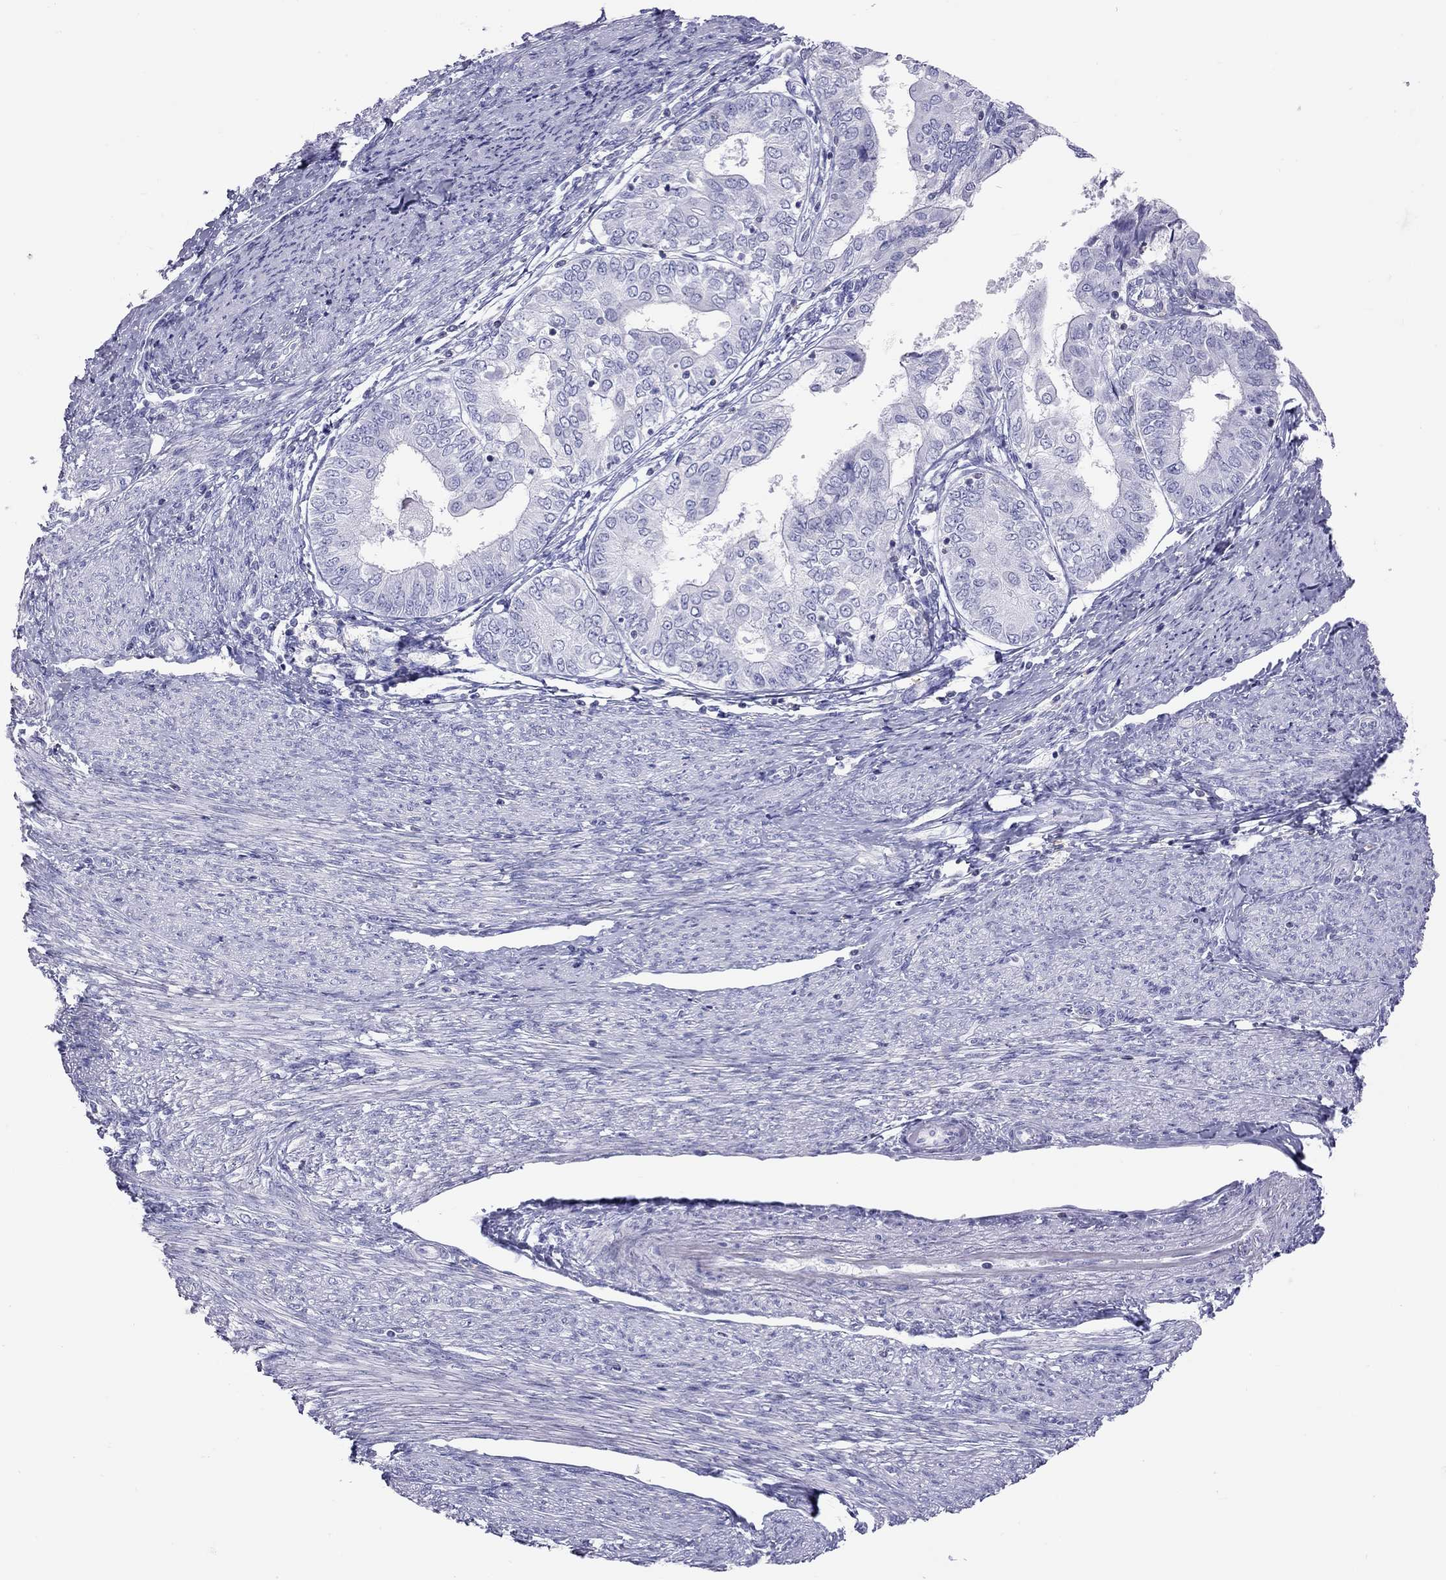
{"staining": {"intensity": "negative", "quantity": "none", "location": "none"}, "tissue": "endometrial cancer", "cell_type": "Tumor cells", "image_type": "cancer", "snomed": [{"axis": "morphology", "description": "Adenocarcinoma, NOS"}, {"axis": "topography", "description": "Endometrium"}], "caption": "High magnification brightfield microscopy of endometrial adenocarcinoma stained with DAB (brown) and counterstained with hematoxylin (blue): tumor cells show no significant expression.", "gene": "STAG3", "patient": {"sex": "female", "age": 68}}